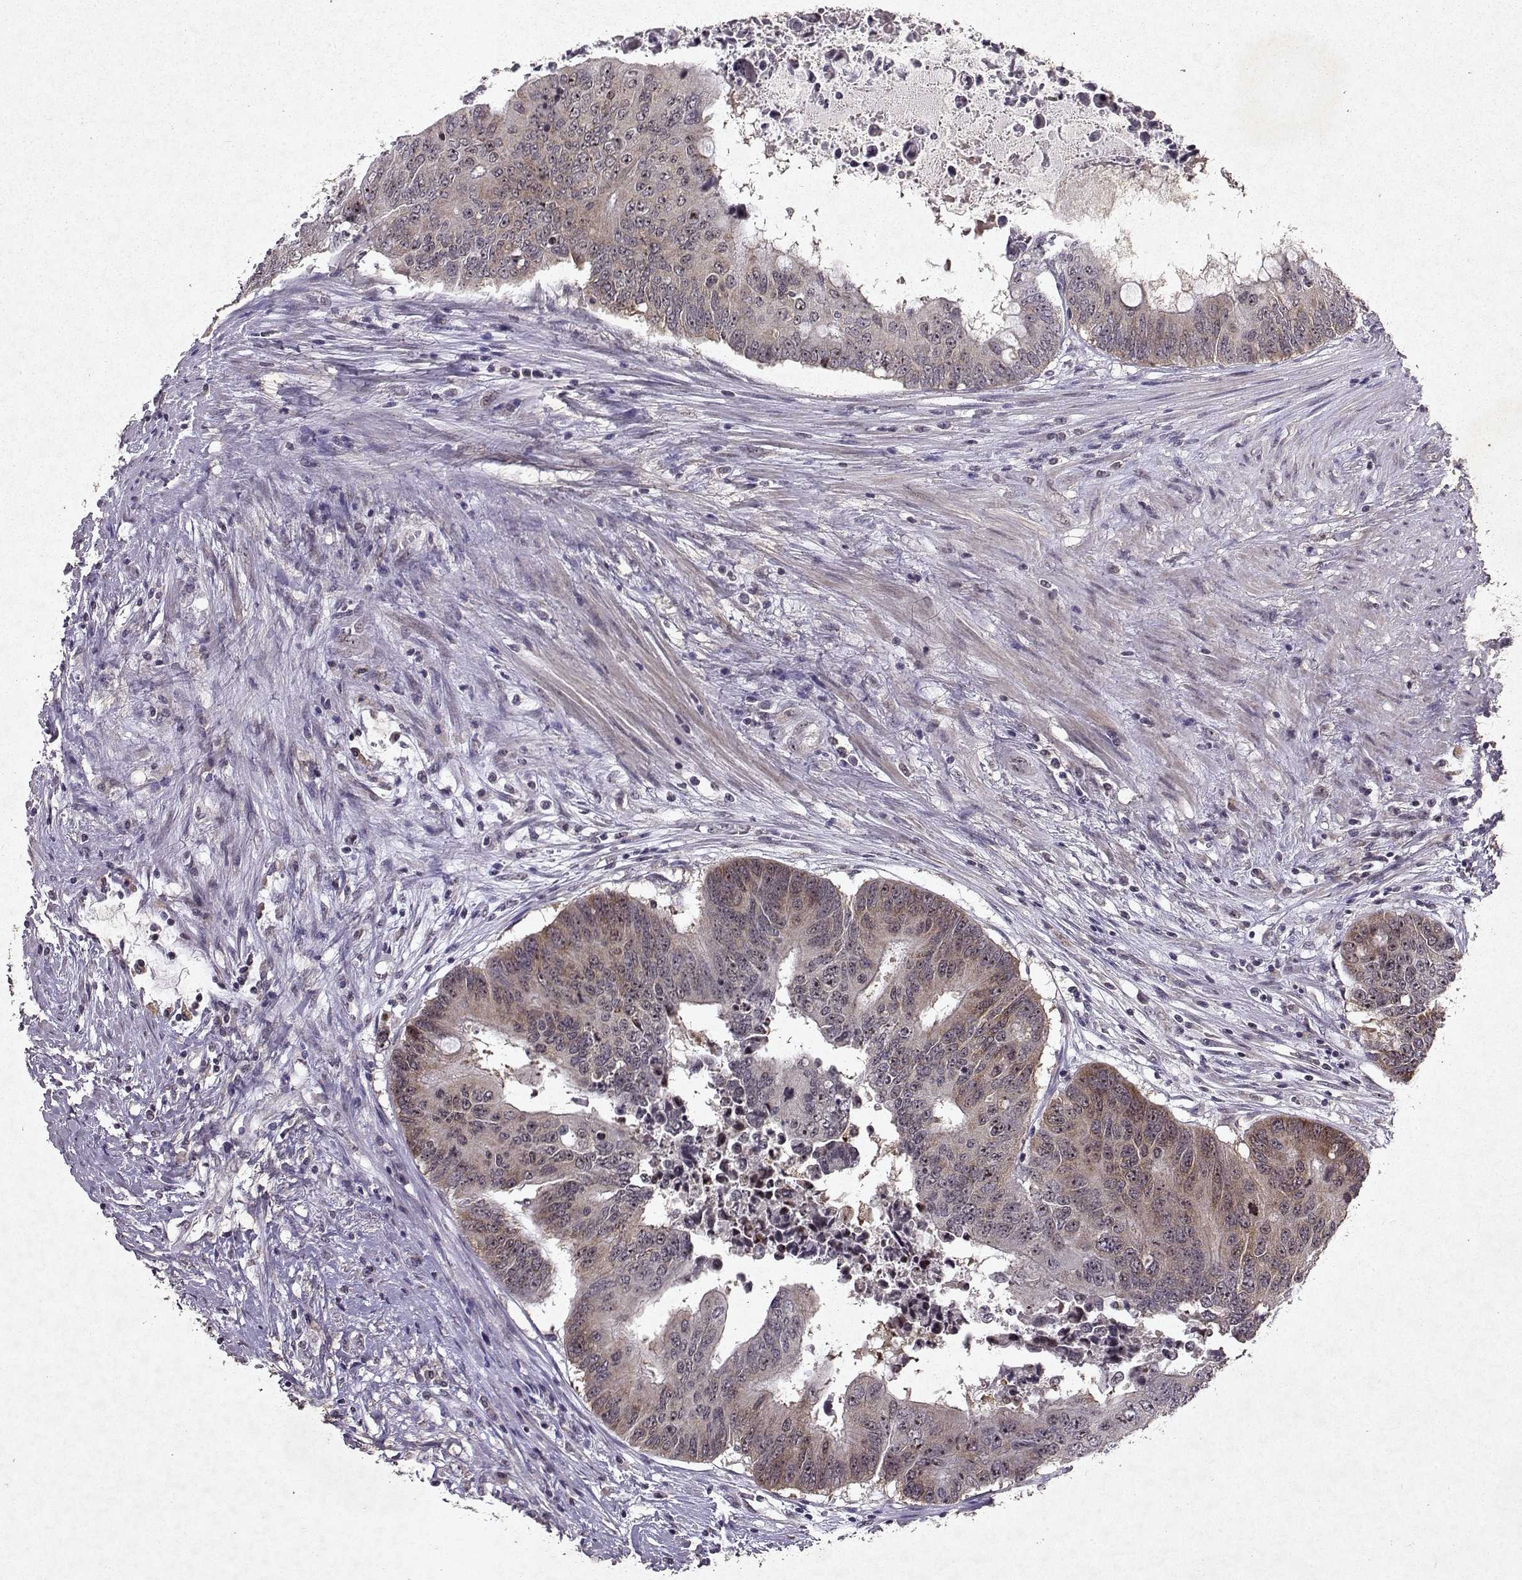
{"staining": {"intensity": "weak", "quantity": "25%-75%", "location": "cytoplasmic/membranous,nuclear"}, "tissue": "colorectal cancer", "cell_type": "Tumor cells", "image_type": "cancer", "snomed": [{"axis": "morphology", "description": "Adenocarcinoma, NOS"}, {"axis": "topography", "description": "Rectum"}], "caption": "Tumor cells demonstrate weak cytoplasmic/membranous and nuclear staining in about 25%-75% of cells in colorectal adenocarcinoma.", "gene": "DDX56", "patient": {"sex": "male", "age": 59}}